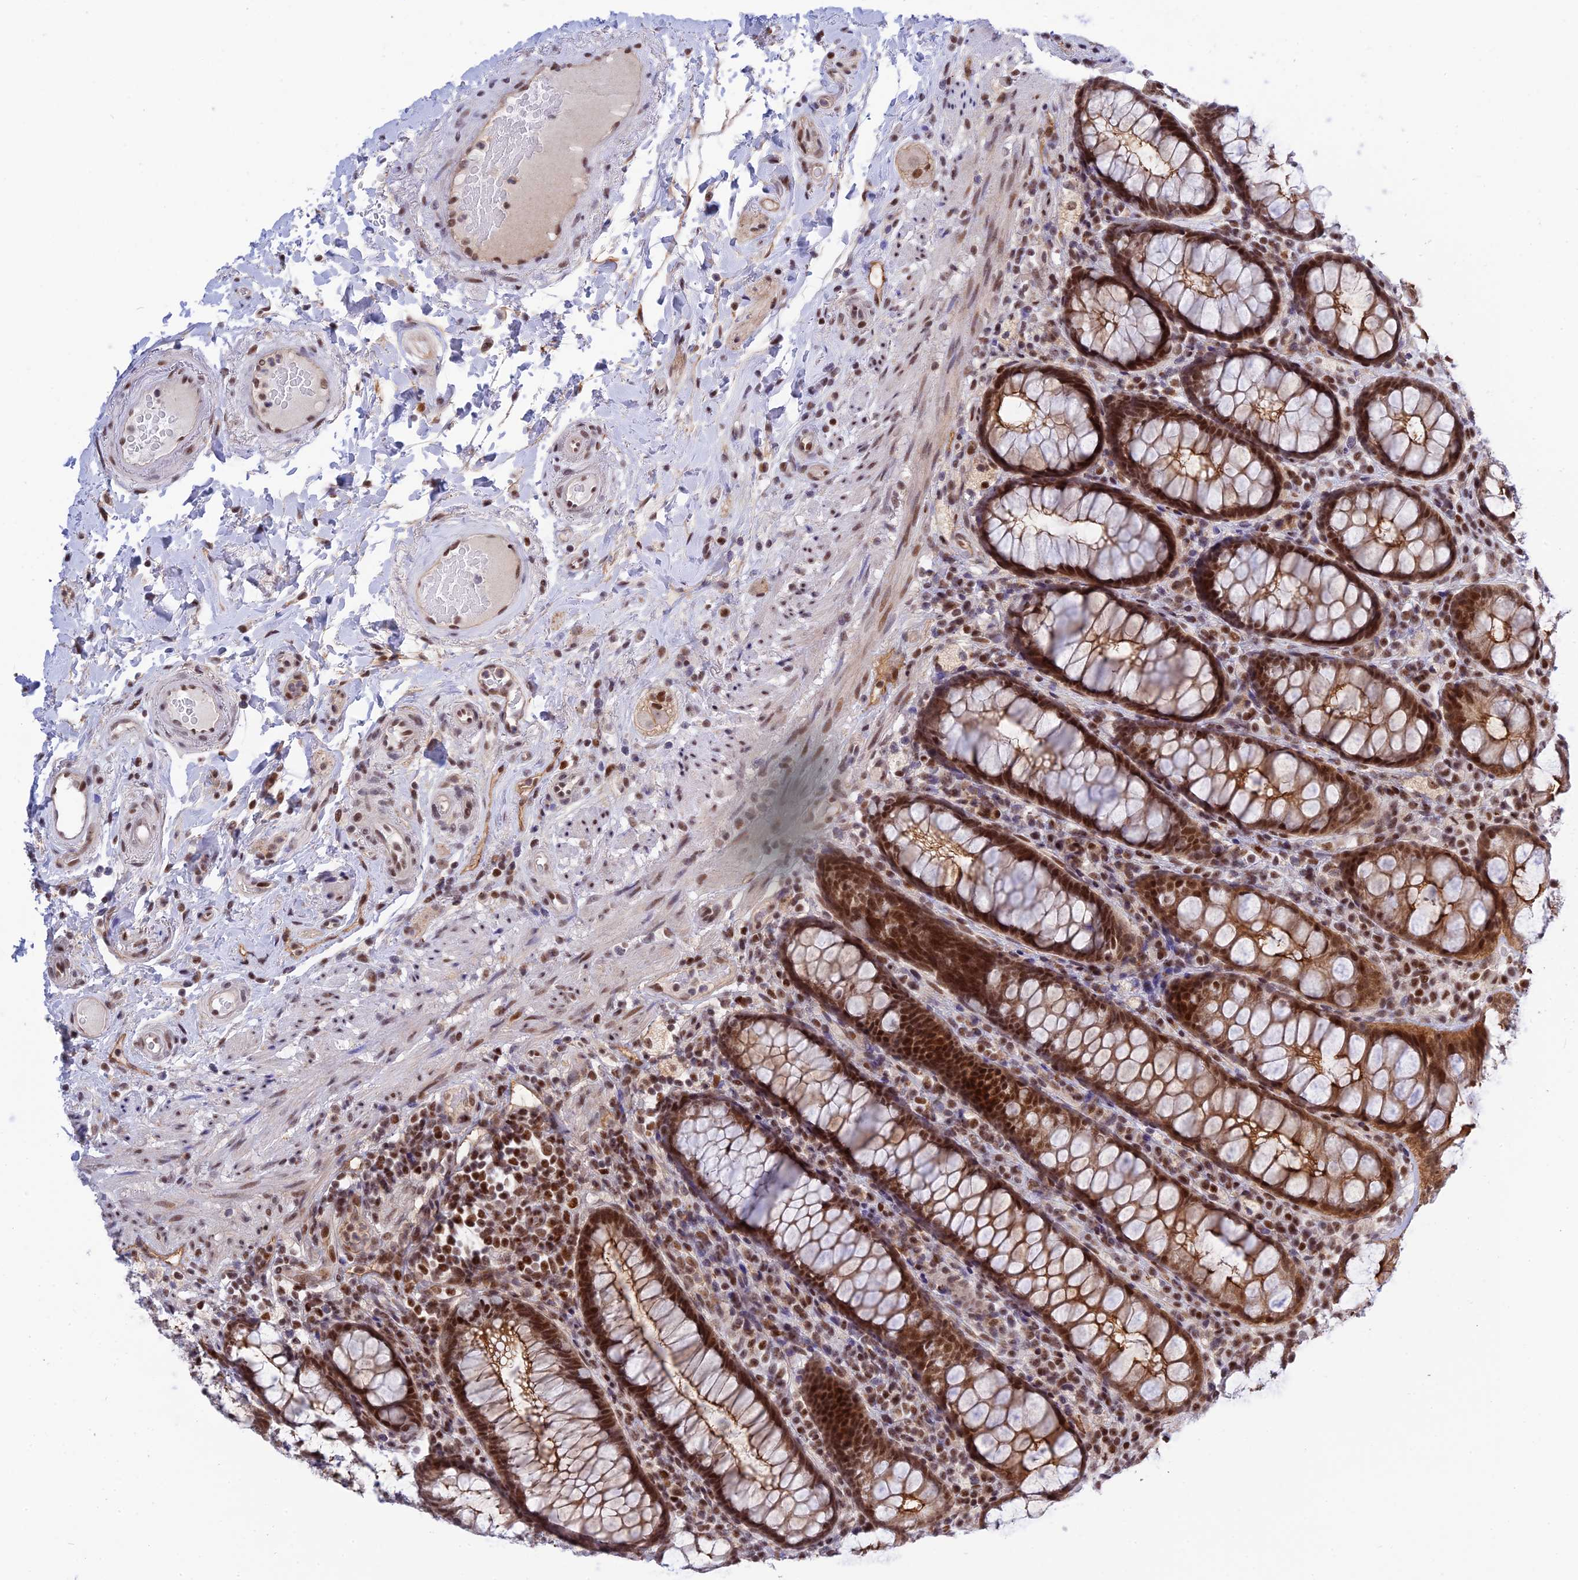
{"staining": {"intensity": "strong", "quantity": ">75%", "location": "cytoplasmic/membranous,nuclear"}, "tissue": "rectum", "cell_type": "Glandular cells", "image_type": "normal", "snomed": [{"axis": "morphology", "description": "Normal tissue, NOS"}, {"axis": "topography", "description": "Rectum"}], "caption": "Brown immunohistochemical staining in normal rectum demonstrates strong cytoplasmic/membranous,nuclear positivity in about >75% of glandular cells. (brown staining indicates protein expression, while blue staining denotes nuclei).", "gene": "TCEA1", "patient": {"sex": "male", "age": 83}}